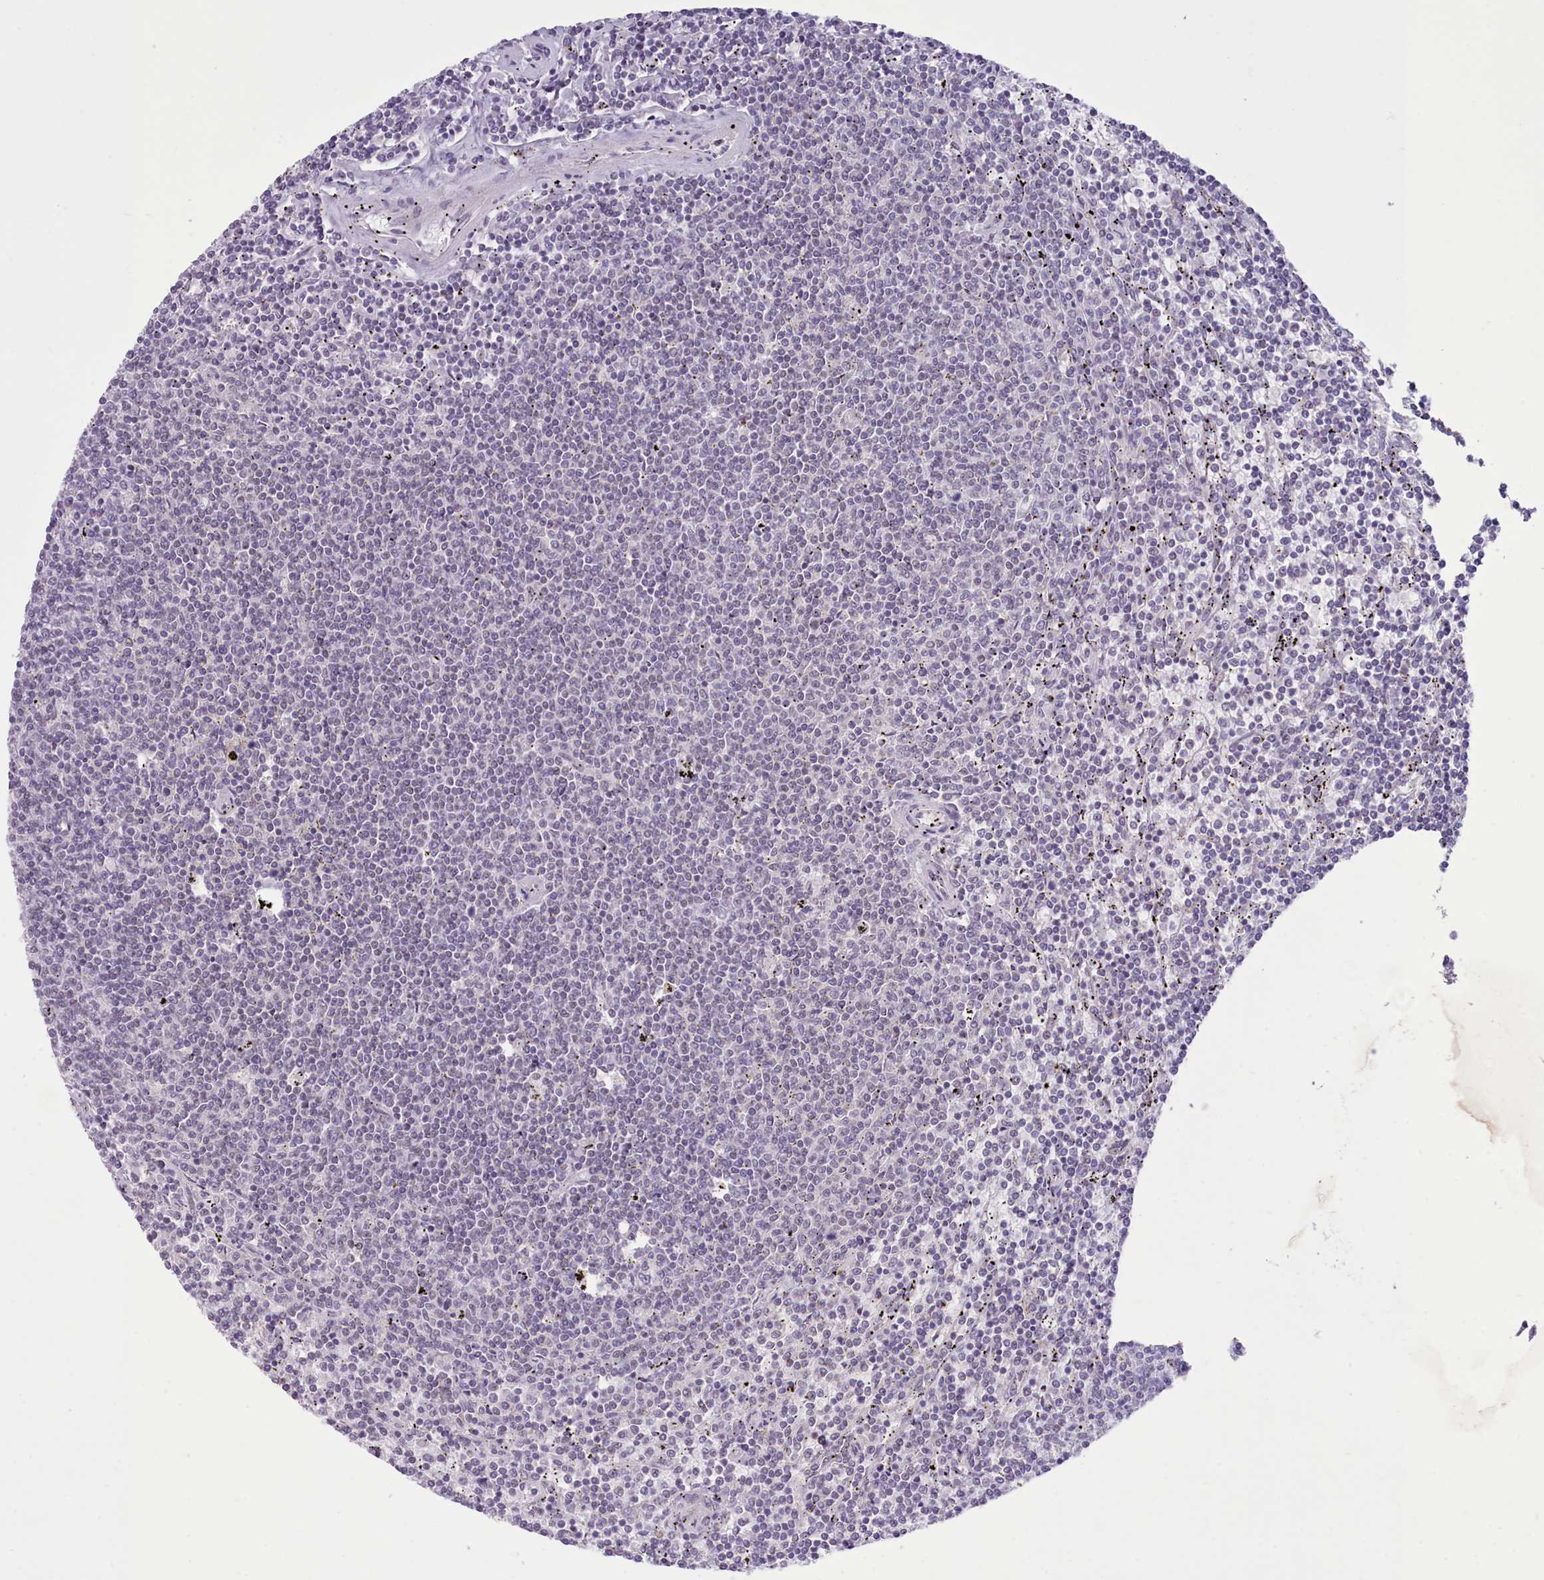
{"staining": {"intensity": "negative", "quantity": "none", "location": "none"}, "tissue": "lymphoma", "cell_type": "Tumor cells", "image_type": "cancer", "snomed": [{"axis": "morphology", "description": "Malignant lymphoma, non-Hodgkin's type, Low grade"}, {"axis": "topography", "description": "Spleen"}], "caption": "This is a photomicrograph of IHC staining of malignant lymphoma, non-Hodgkin's type (low-grade), which shows no positivity in tumor cells. The staining is performed using DAB (3,3'-diaminobenzidine) brown chromogen with nuclei counter-stained in using hematoxylin.", "gene": "RFX1", "patient": {"sex": "female", "age": 50}}